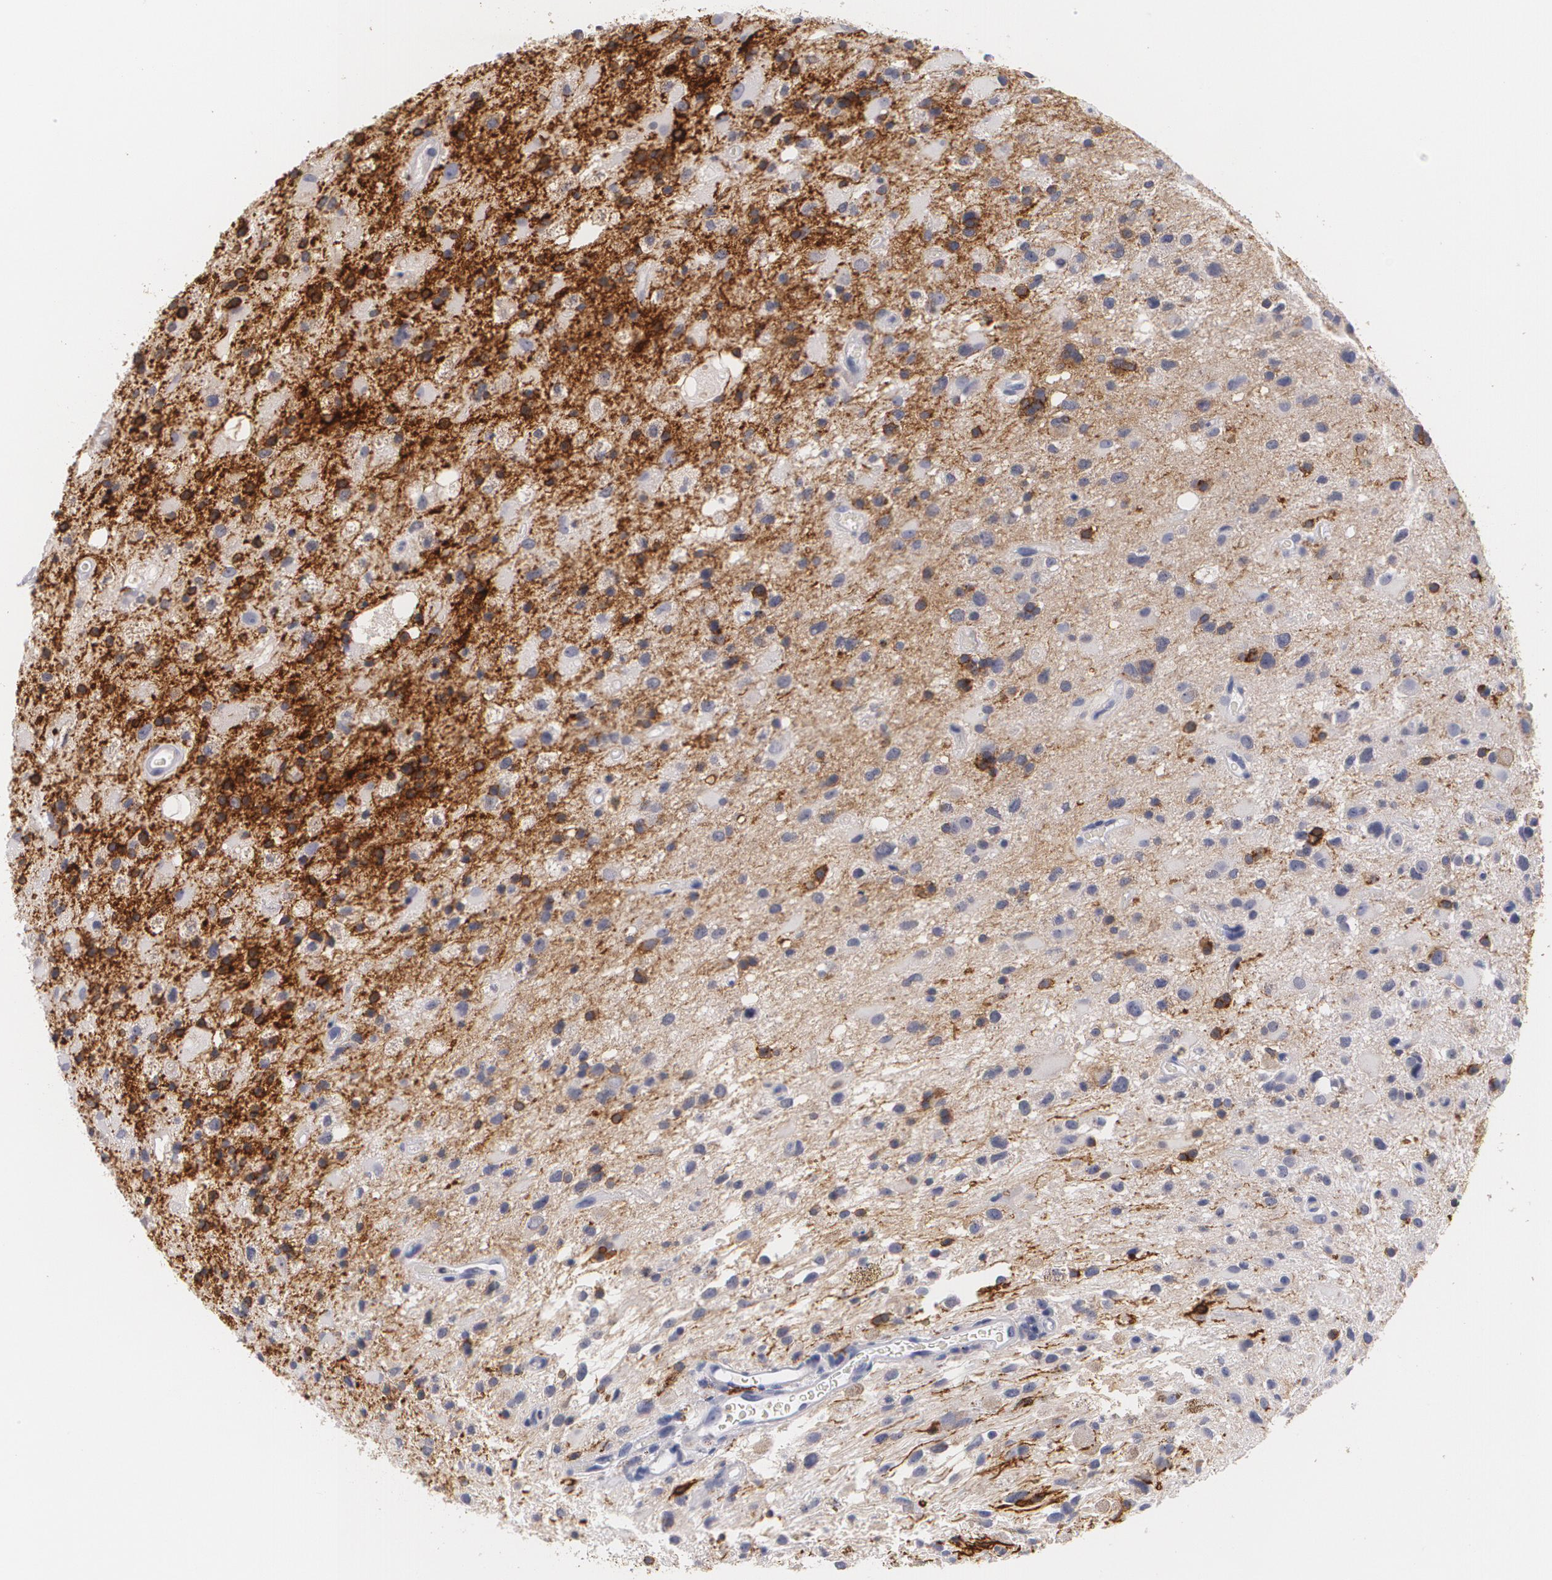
{"staining": {"intensity": "negative", "quantity": "none", "location": "none"}, "tissue": "glioma", "cell_type": "Tumor cells", "image_type": "cancer", "snomed": [{"axis": "morphology", "description": "Glioma, malignant, High grade"}, {"axis": "topography", "description": "Brain"}], "caption": "IHC photomicrograph of human glioma stained for a protein (brown), which demonstrates no positivity in tumor cells.", "gene": "NGFR", "patient": {"sex": "male", "age": 48}}